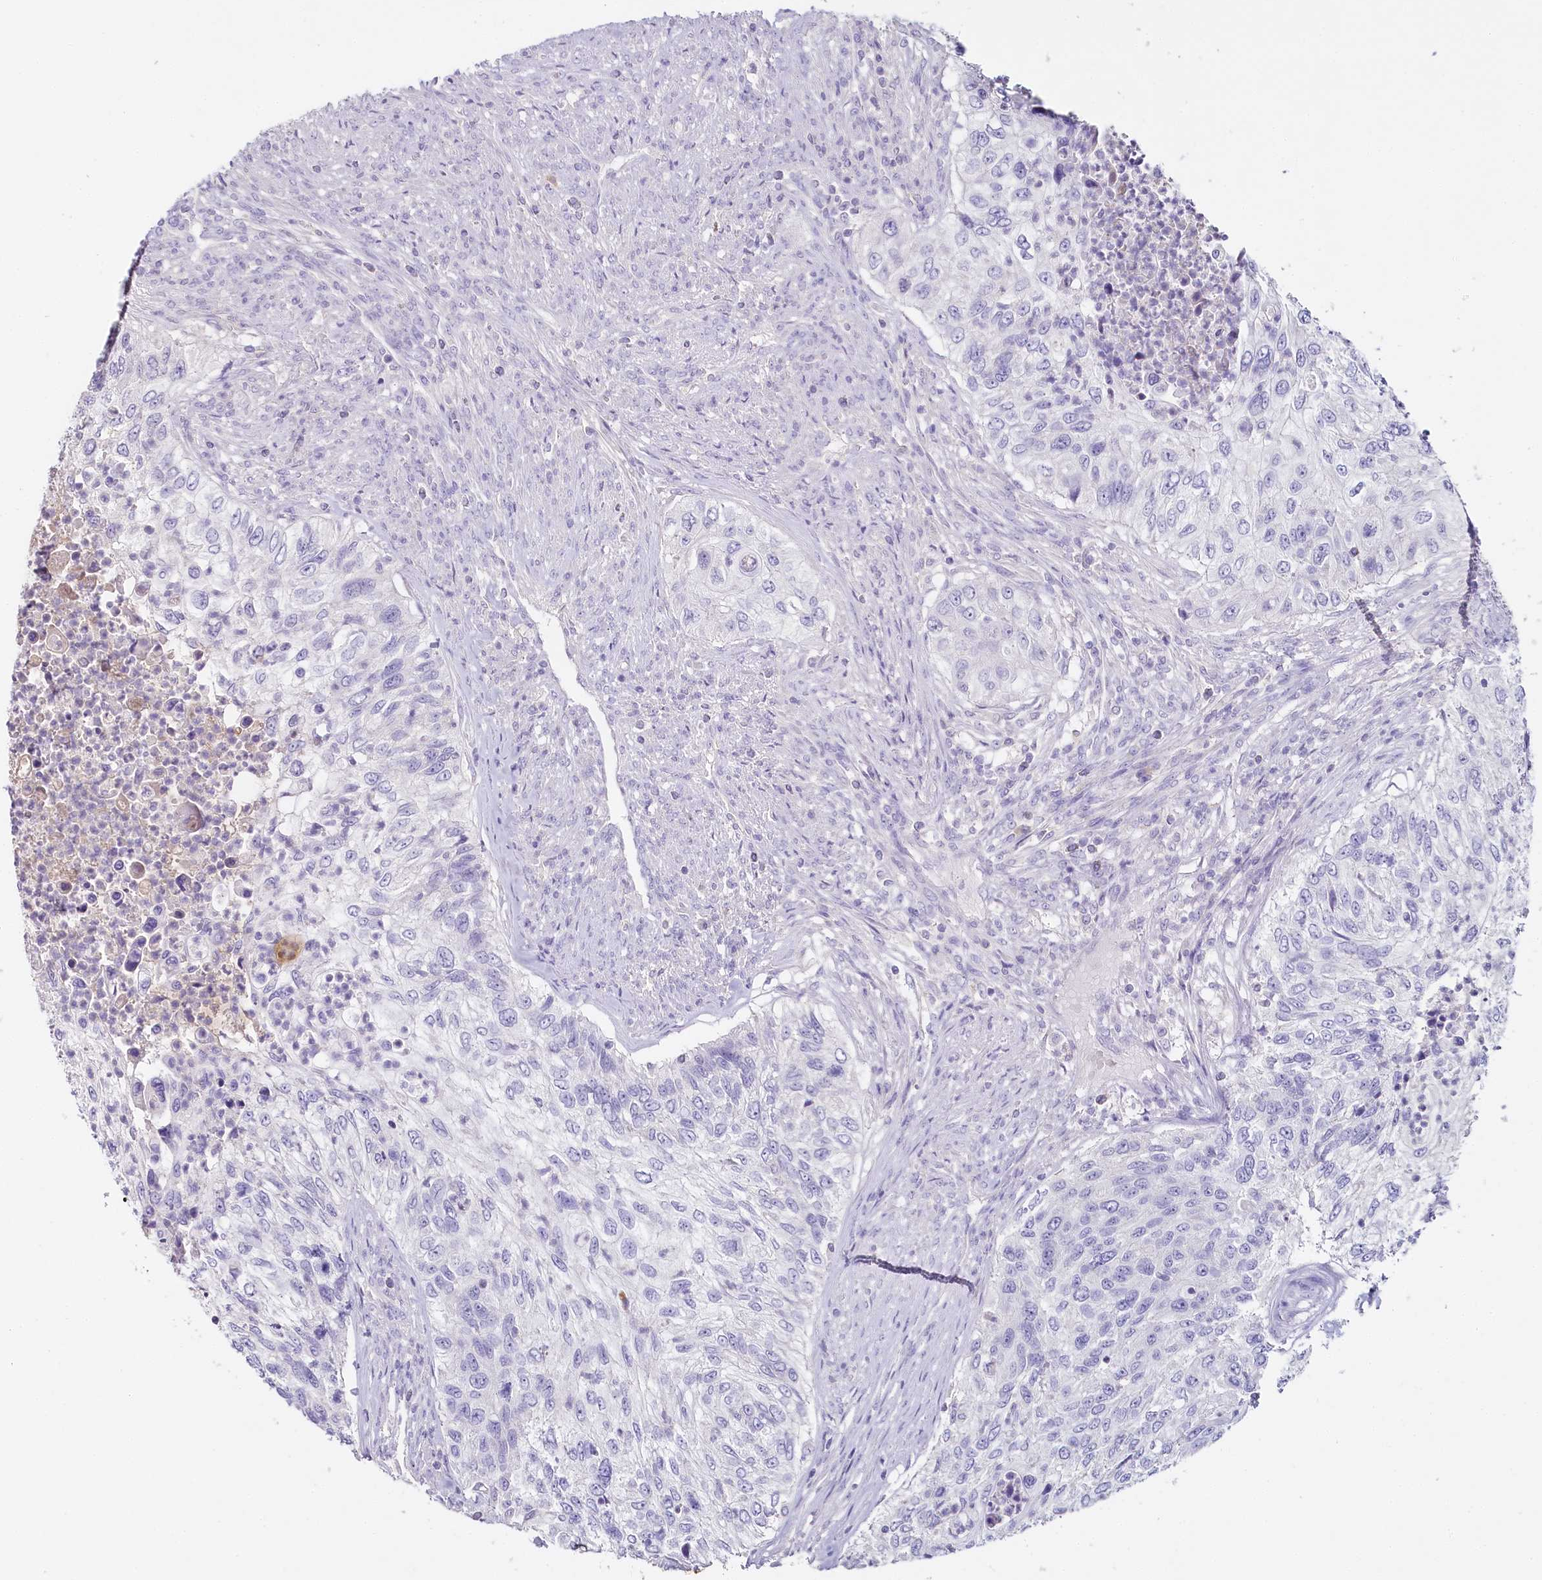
{"staining": {"intensity": "negative", "quantity": "none", "location": "none"}, "tissue": "urothelial cancer", "cell_type": "Tumor cells", "image_type": "cancer", "snomed": [{"axis": "morphology", "description": "Urothelial carcinoma, High grade"}, {"axis": "topography", "description": "Urinary bladder"}], "caption": "This is an IHC micrograph of human urothelial carcinoma (high-grade). There is no positivity in tumor cells.", "gene": "HPD", "patient": {"sex": "female", "age": 60}}